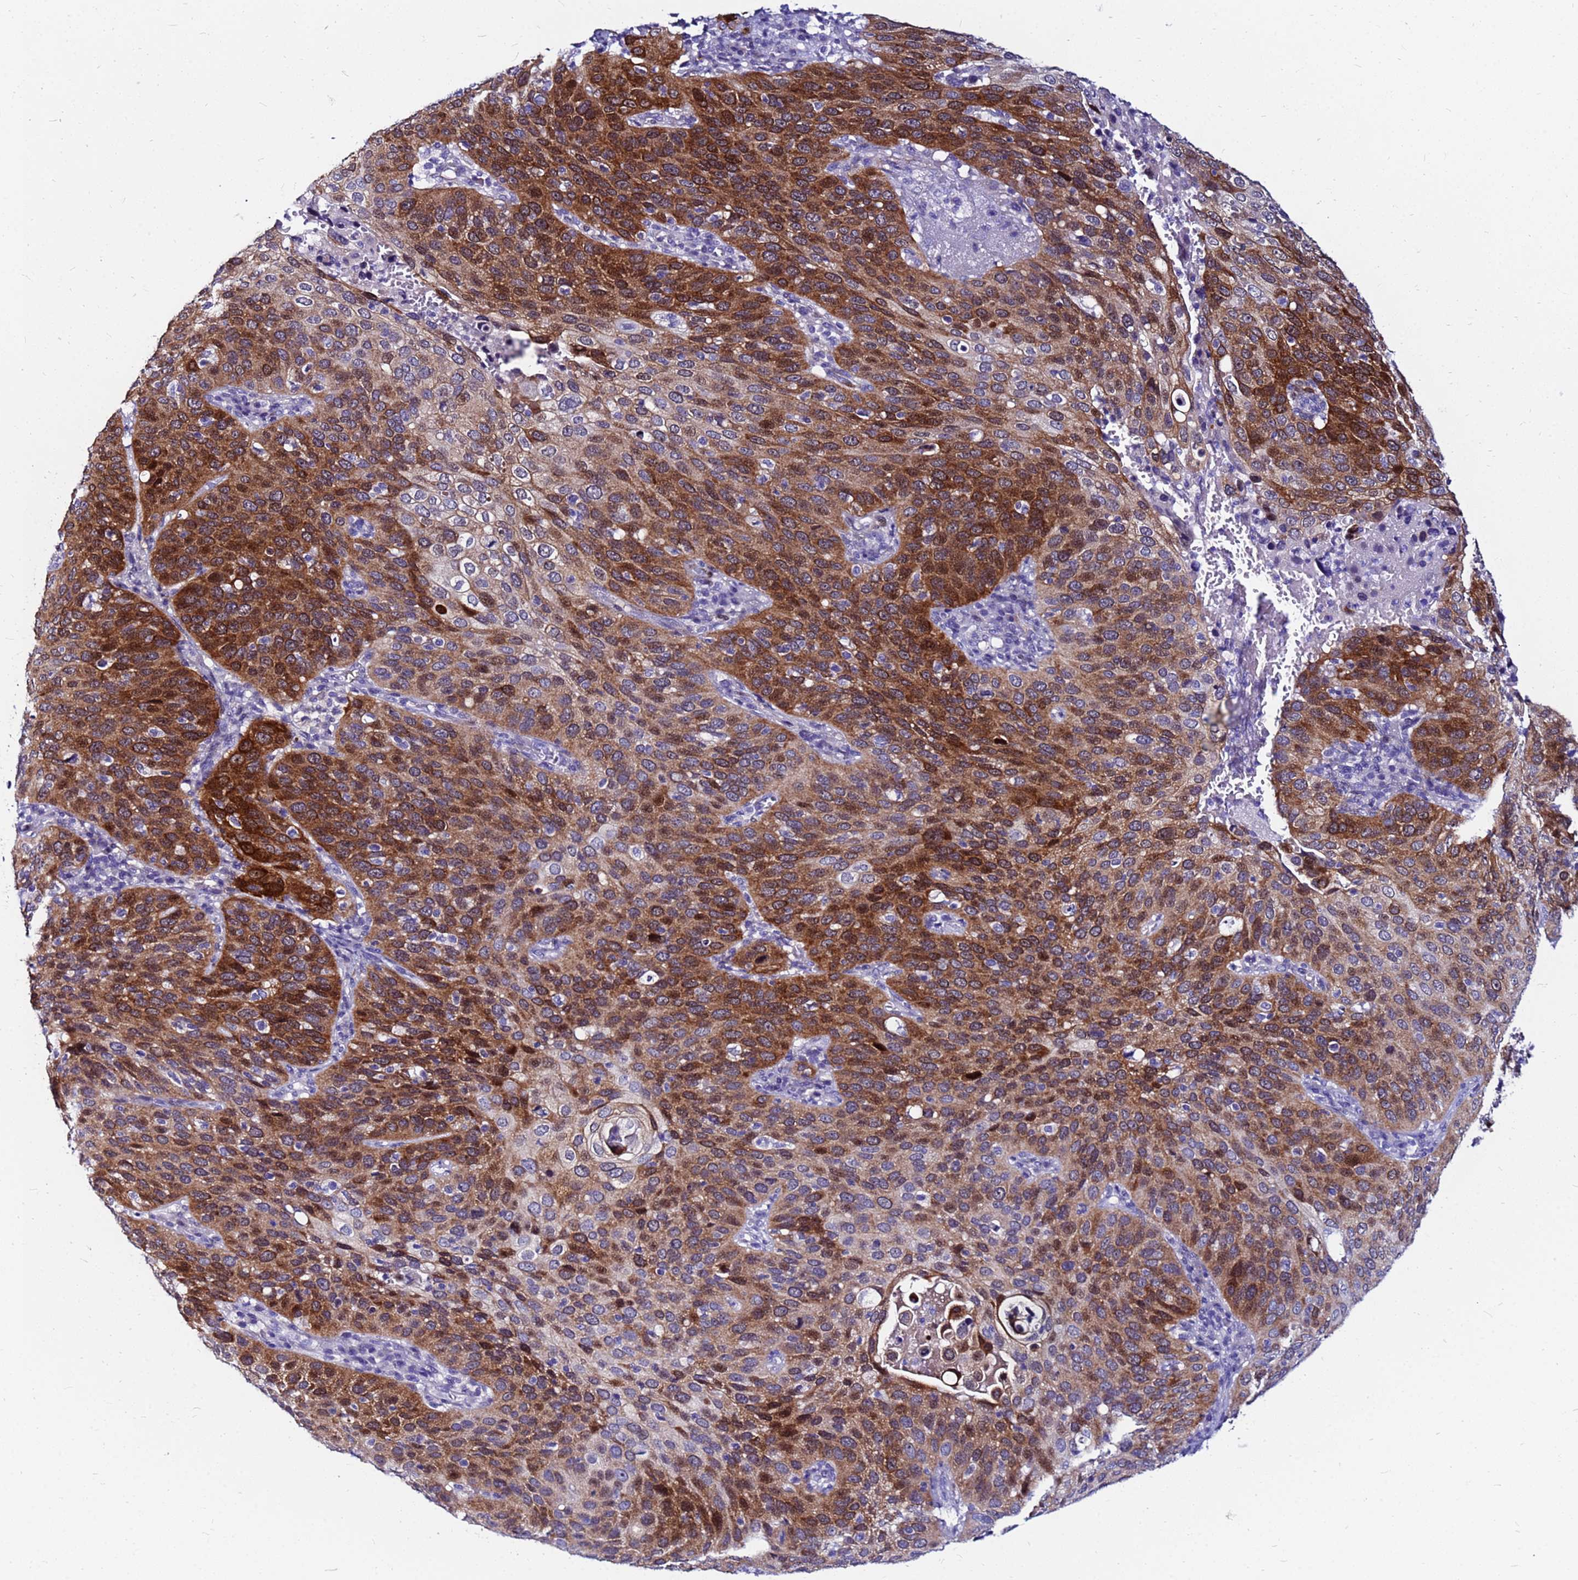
{"staining": {"intensity": "strong", "quantity": ">75%", "location": "cytoplasmic/membranous"}, "tissue": "cervical cancer", "cell_type": "Tumor cells", "image_type": "cancer", "snomed": [{"axis": "morphology", "description": "Squamous cell carcinoma, NOS"}, {"axis": "topography", "description": "Cervix"}], "caption": "Squamous cell carcinoma (cervical) was stained to show a protein in brown. There is high levels of strong cytoplasmic/membranous positivity in about >75% of tumor cells. The staining is performed using DAB brown chromogen to label protein expression. The nuclei are counter-stained blue using hematoxylin.", "gene": "PPP1R14C", "patient": {"sex": "female", "age": 36}}